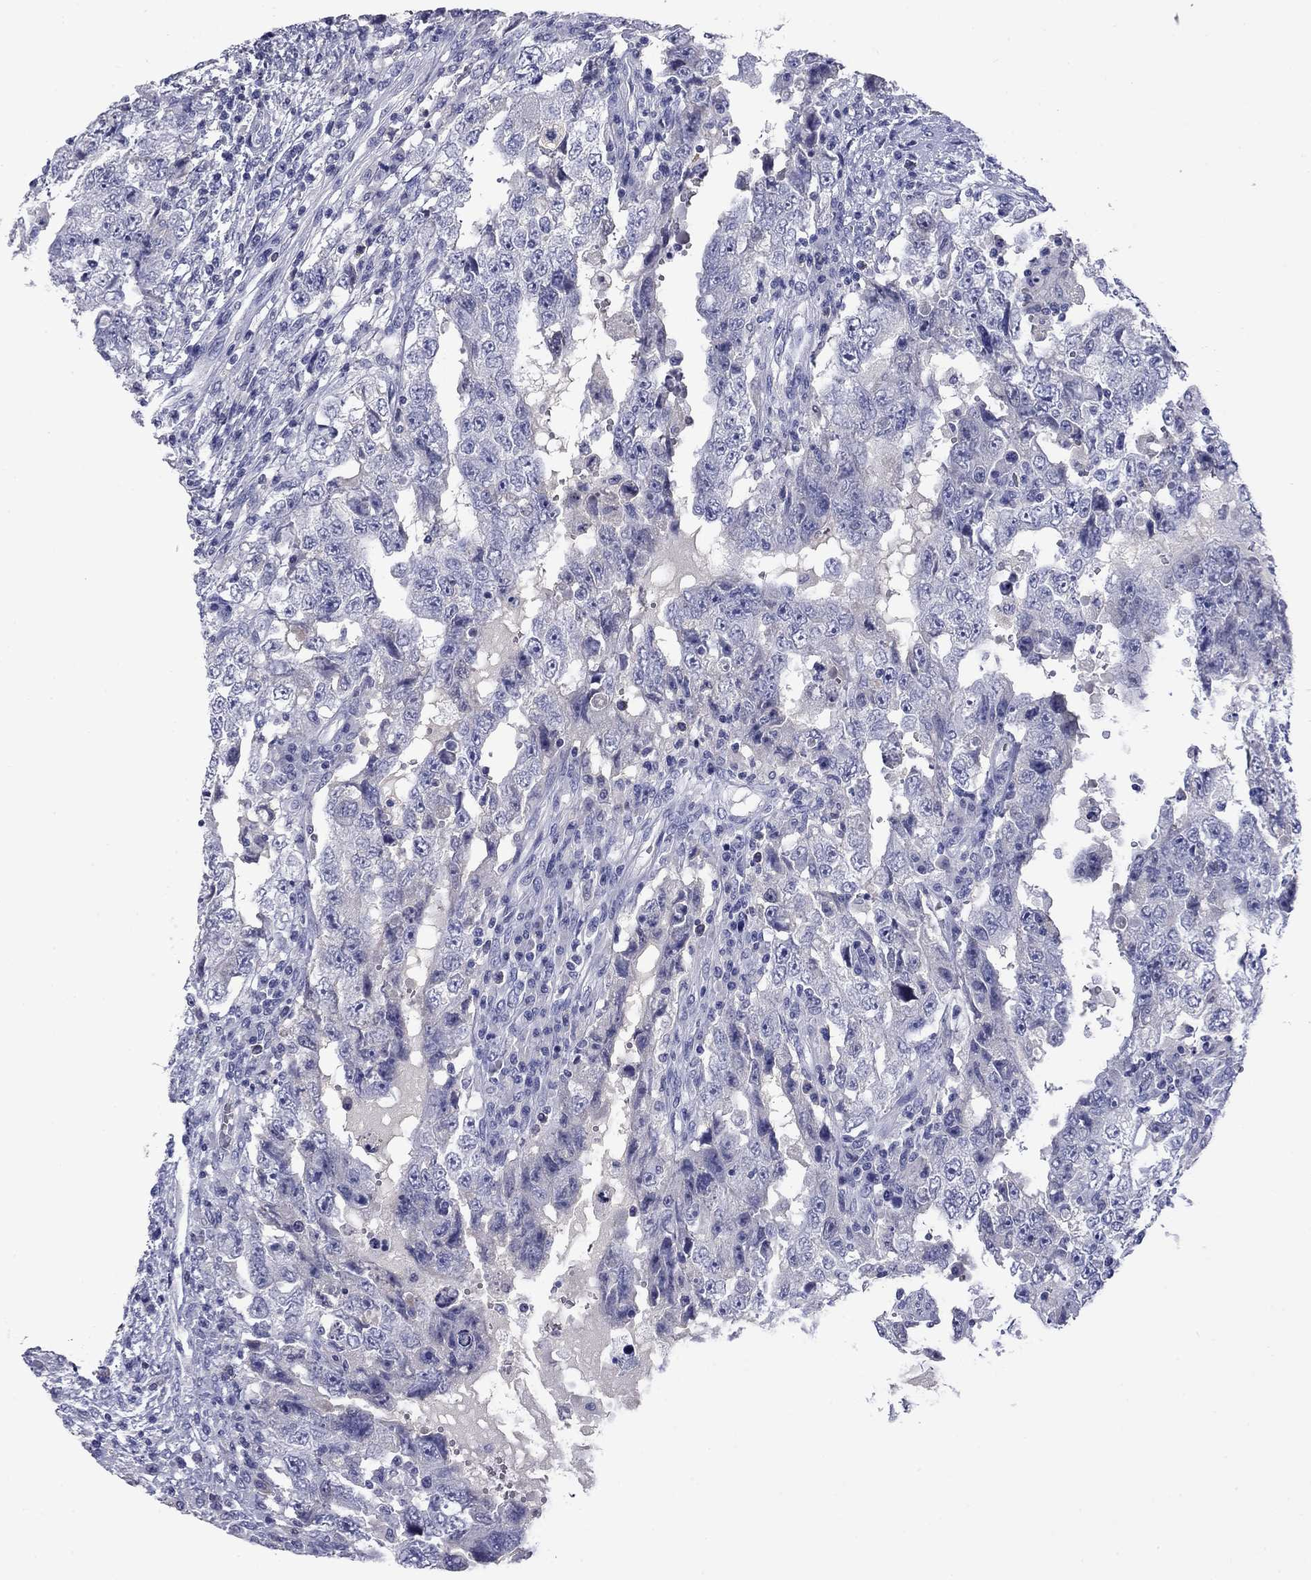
{"staining": {"intensity": "negative", "quantity": "none", "location": "none"}, "tissue": "testis cancer", "cell_type": "Tumor cells", "image_type": "cancer", "snomed": [{"axis": "morphology", "description": "Carcinoma, Embryonal, NOS"}, {"axis": "topography", "description": "Testis"}], "caption": "DAB (3,3'-diaminobenzidine) immunohistochemical staining of testis cancer (embryonal carcinoma) displays no significant expression in tumor cells.", "gene": "CFAP119", "patient": {"sex": "male", "age": 26}}